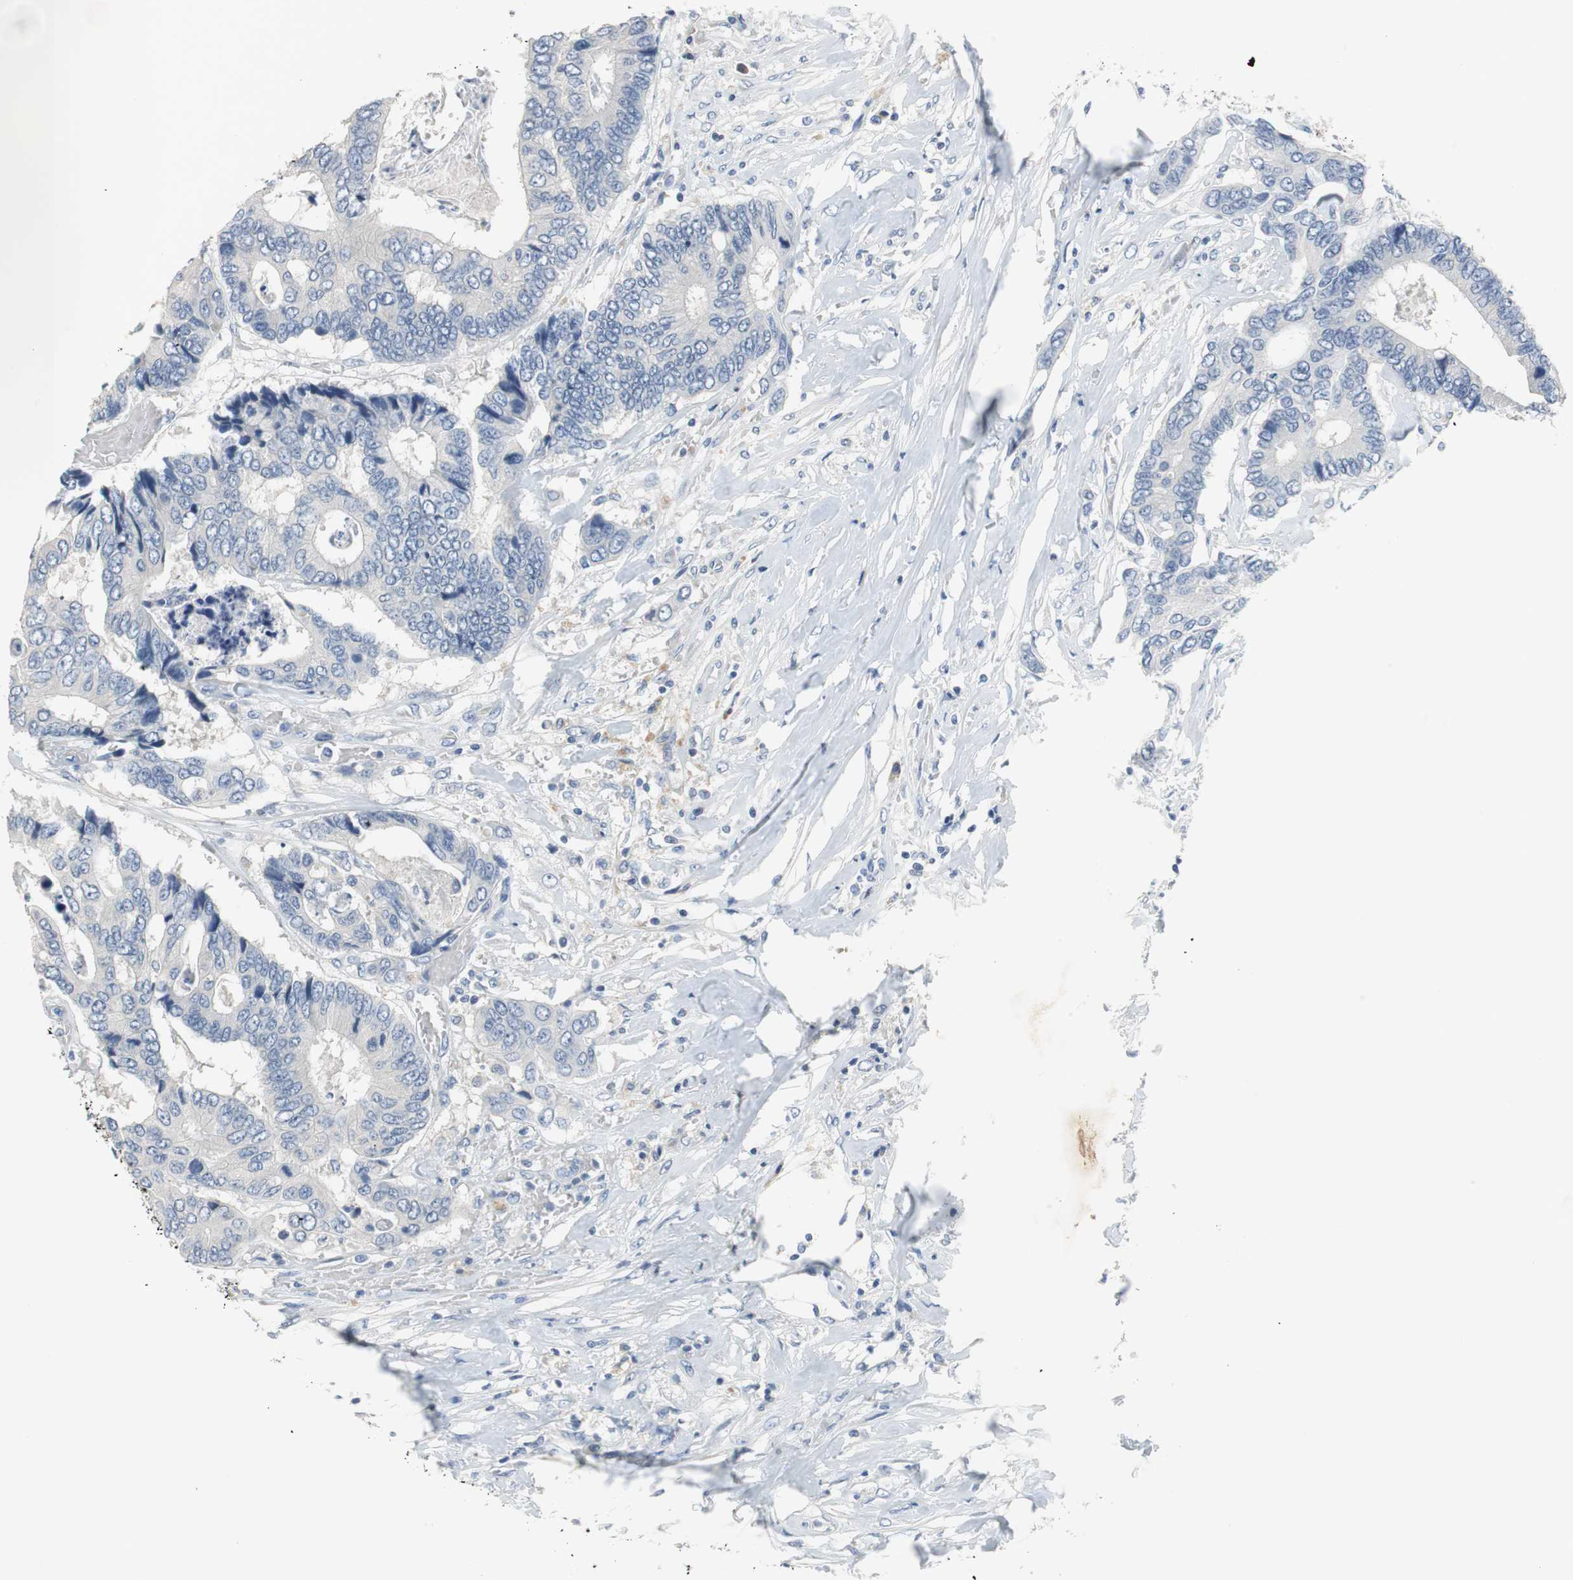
{"staining": {"intensity": "negative", "quantity": "none", "location": "none"}, "tissue": "colorectal cancer", "cell_type": "Tumor cells", "image_type": "cancer", "snomed": [{"axis": "morphology", "description": "Adenocarcinoma, NOS"}, {"axis": "topography", "description": "Rectum"}], "caption": "Histopathology image shows no protein positivity in tumor cells of colorectal cancer tissue.", "gene": "GLCCI1", "patient": {"sex": "male", "age": 55}}